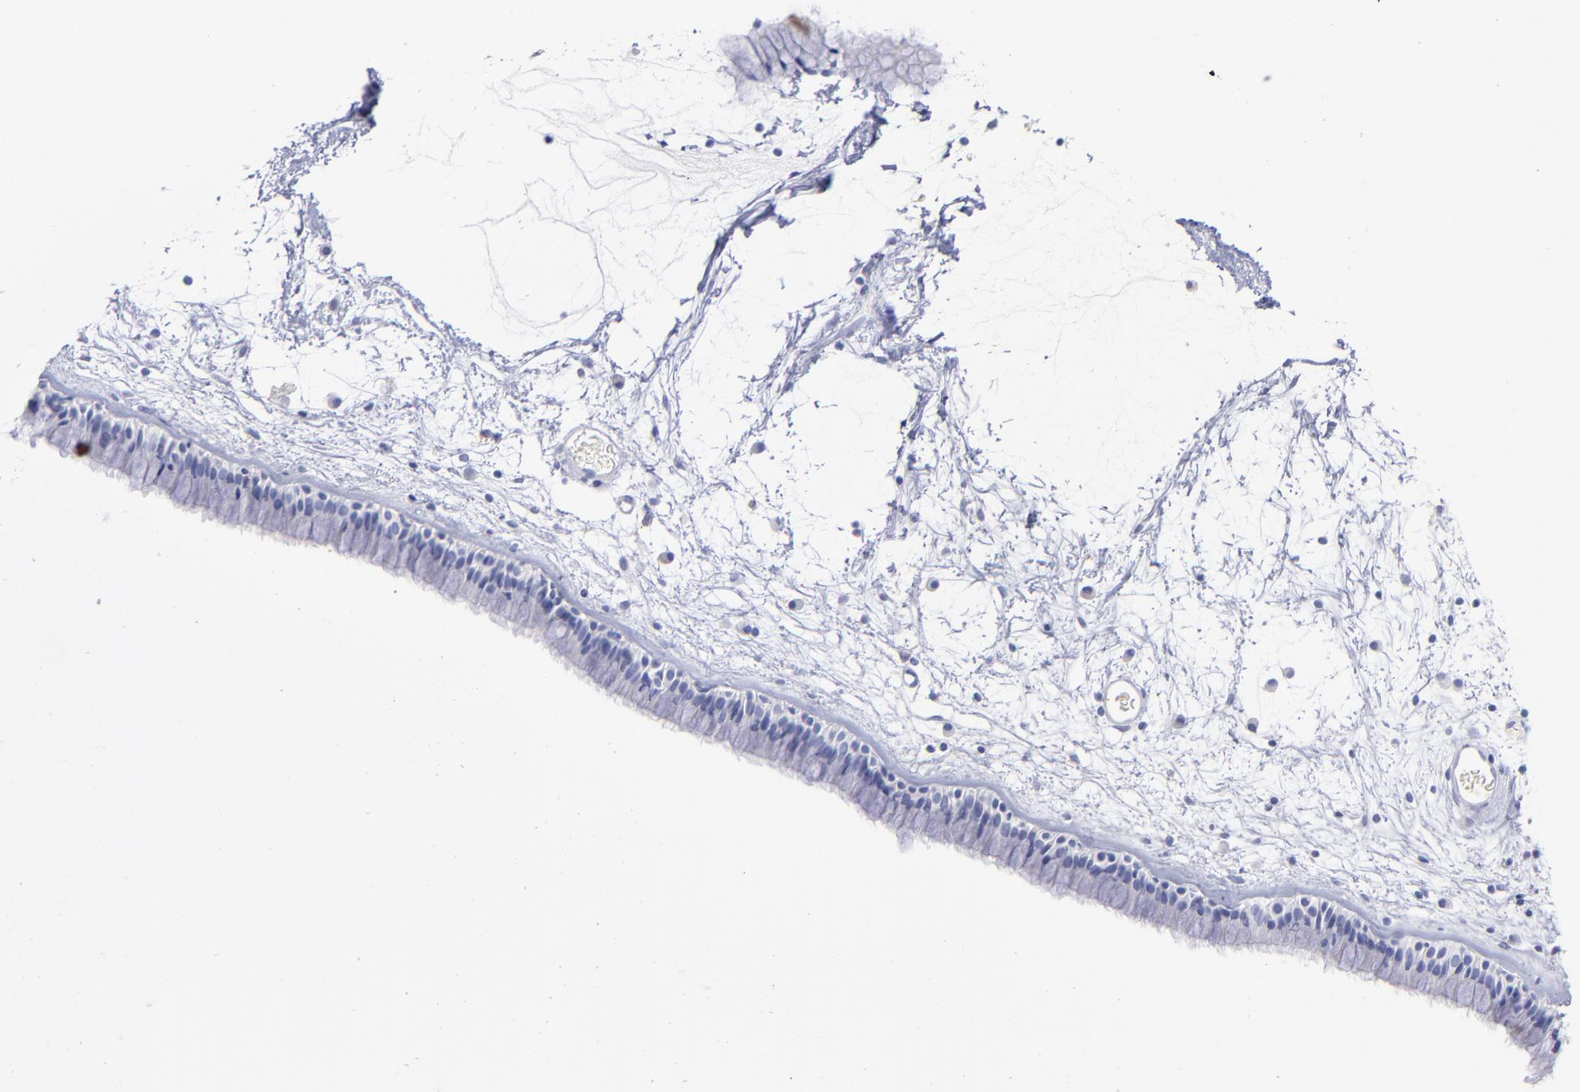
{"staining": {"intensity": "weak", "quantity": "<25%", "location": "cytoplasmic/membranous"}, "tissue": "nasopharynx", "cell_type": "Respiratory epithelial cells", "image_type": "normal", "snomed": [{"axis": "morphology", "description": "Normal tissue, NOS"}, {"axis": "morphology", "description": "Inflammation, NOS"}, {"axis": "topography", "description": "Nasopharynx"}], "caption": "Immunohistochemical staining of unremarkable nasopharynx reveals no significant staining in respiratory epithelial cells.", "gene": "HP", "patient": {"sex": "male", "age": 48}}